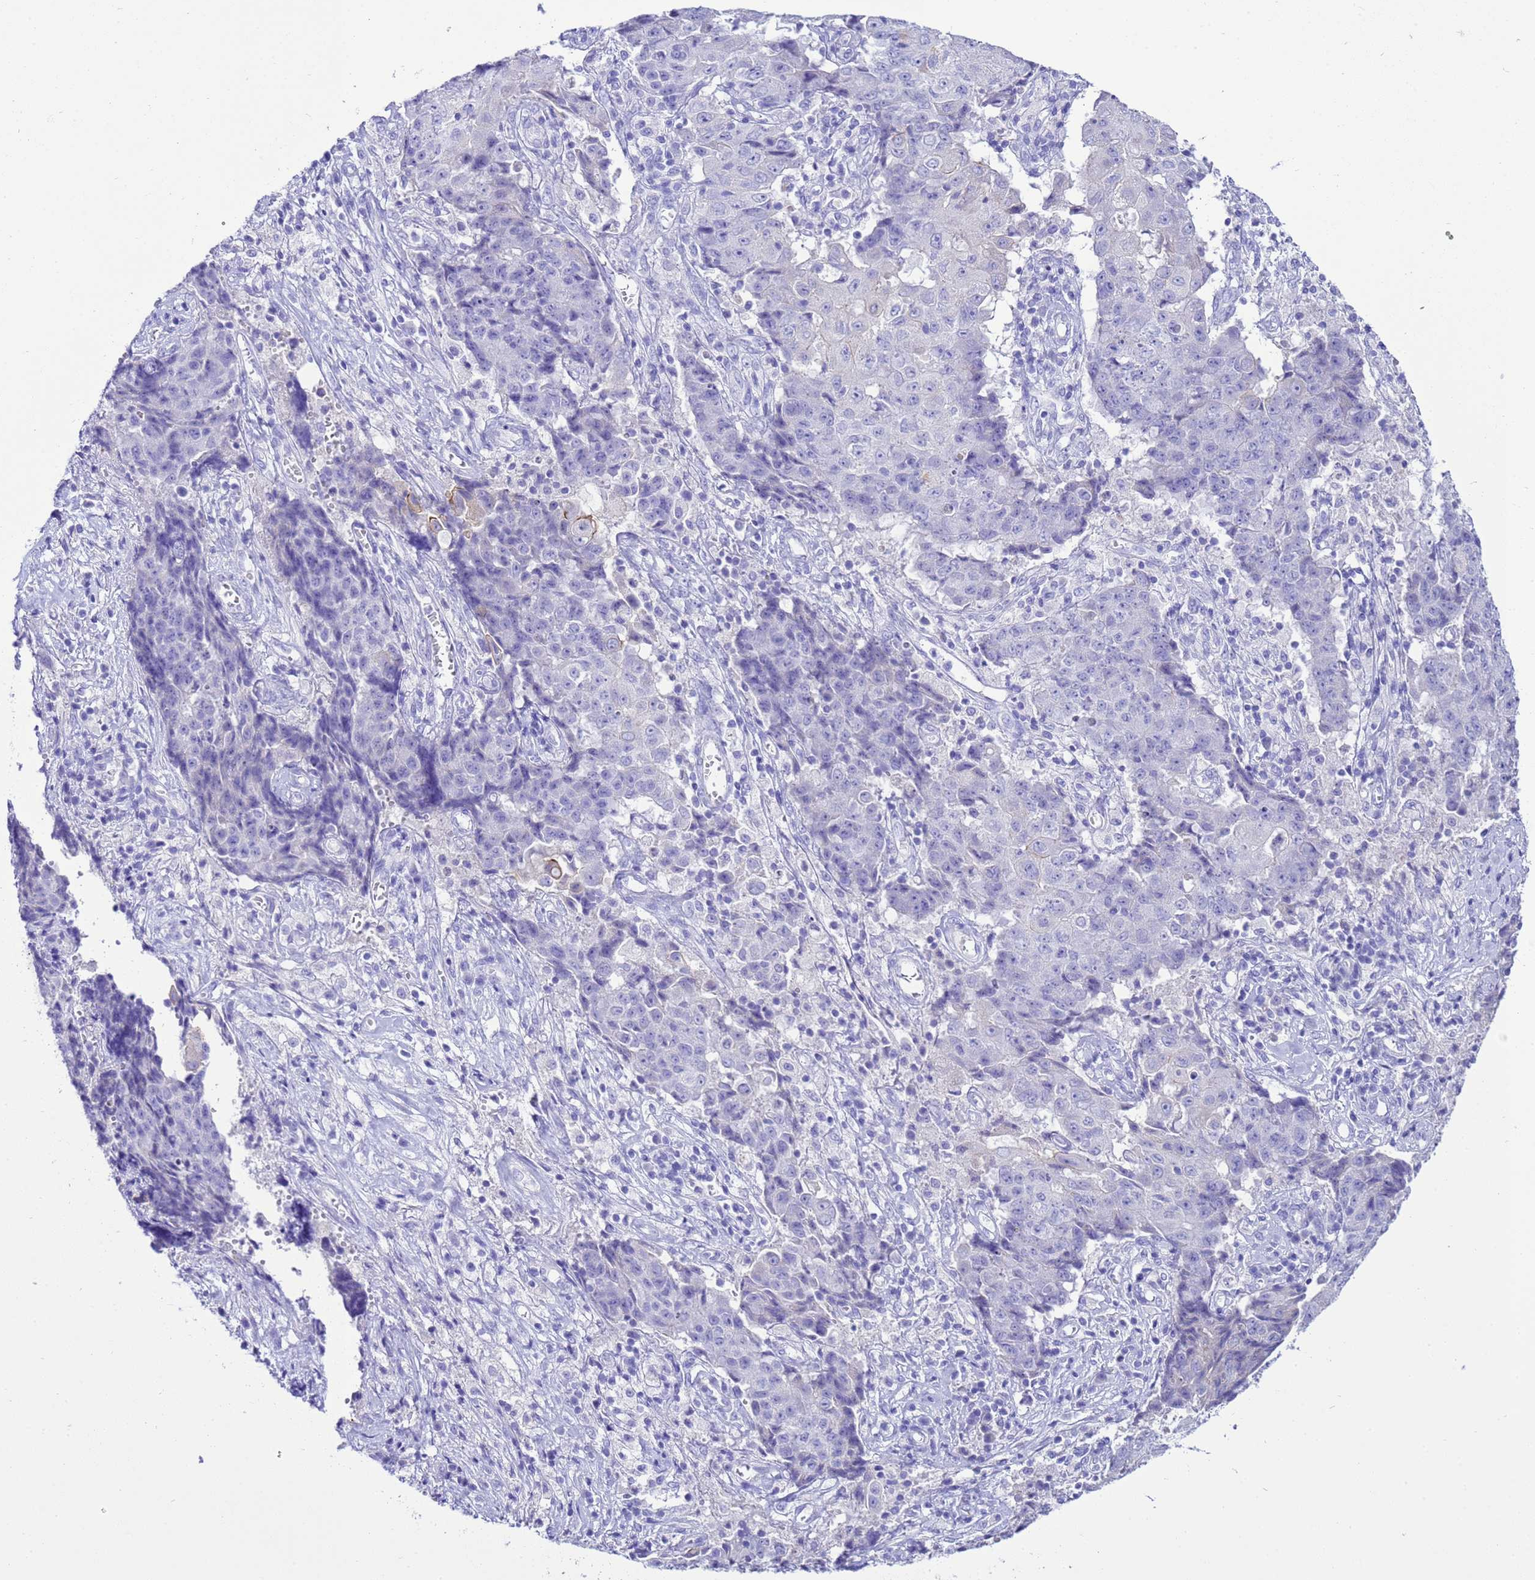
{"staining": {"intensity": "negative", "quantity": "none", "location": "none"}, "tissue": "ovarian cancer", "cell_type": "Tumor cells", "image_type": "cancer", "snomed": [{"axis": "morphology", "description": "Carcinoma, endometroid"}, {"axis": "topography", "description": "Ovary"}], "caption": "Endometroid carcinoma (ovarian) was stained to show a protein in brown. There is no significant expression in tumor cells.", "gene": "BEST2", "patient": {"sex": "female", "age": 42}}